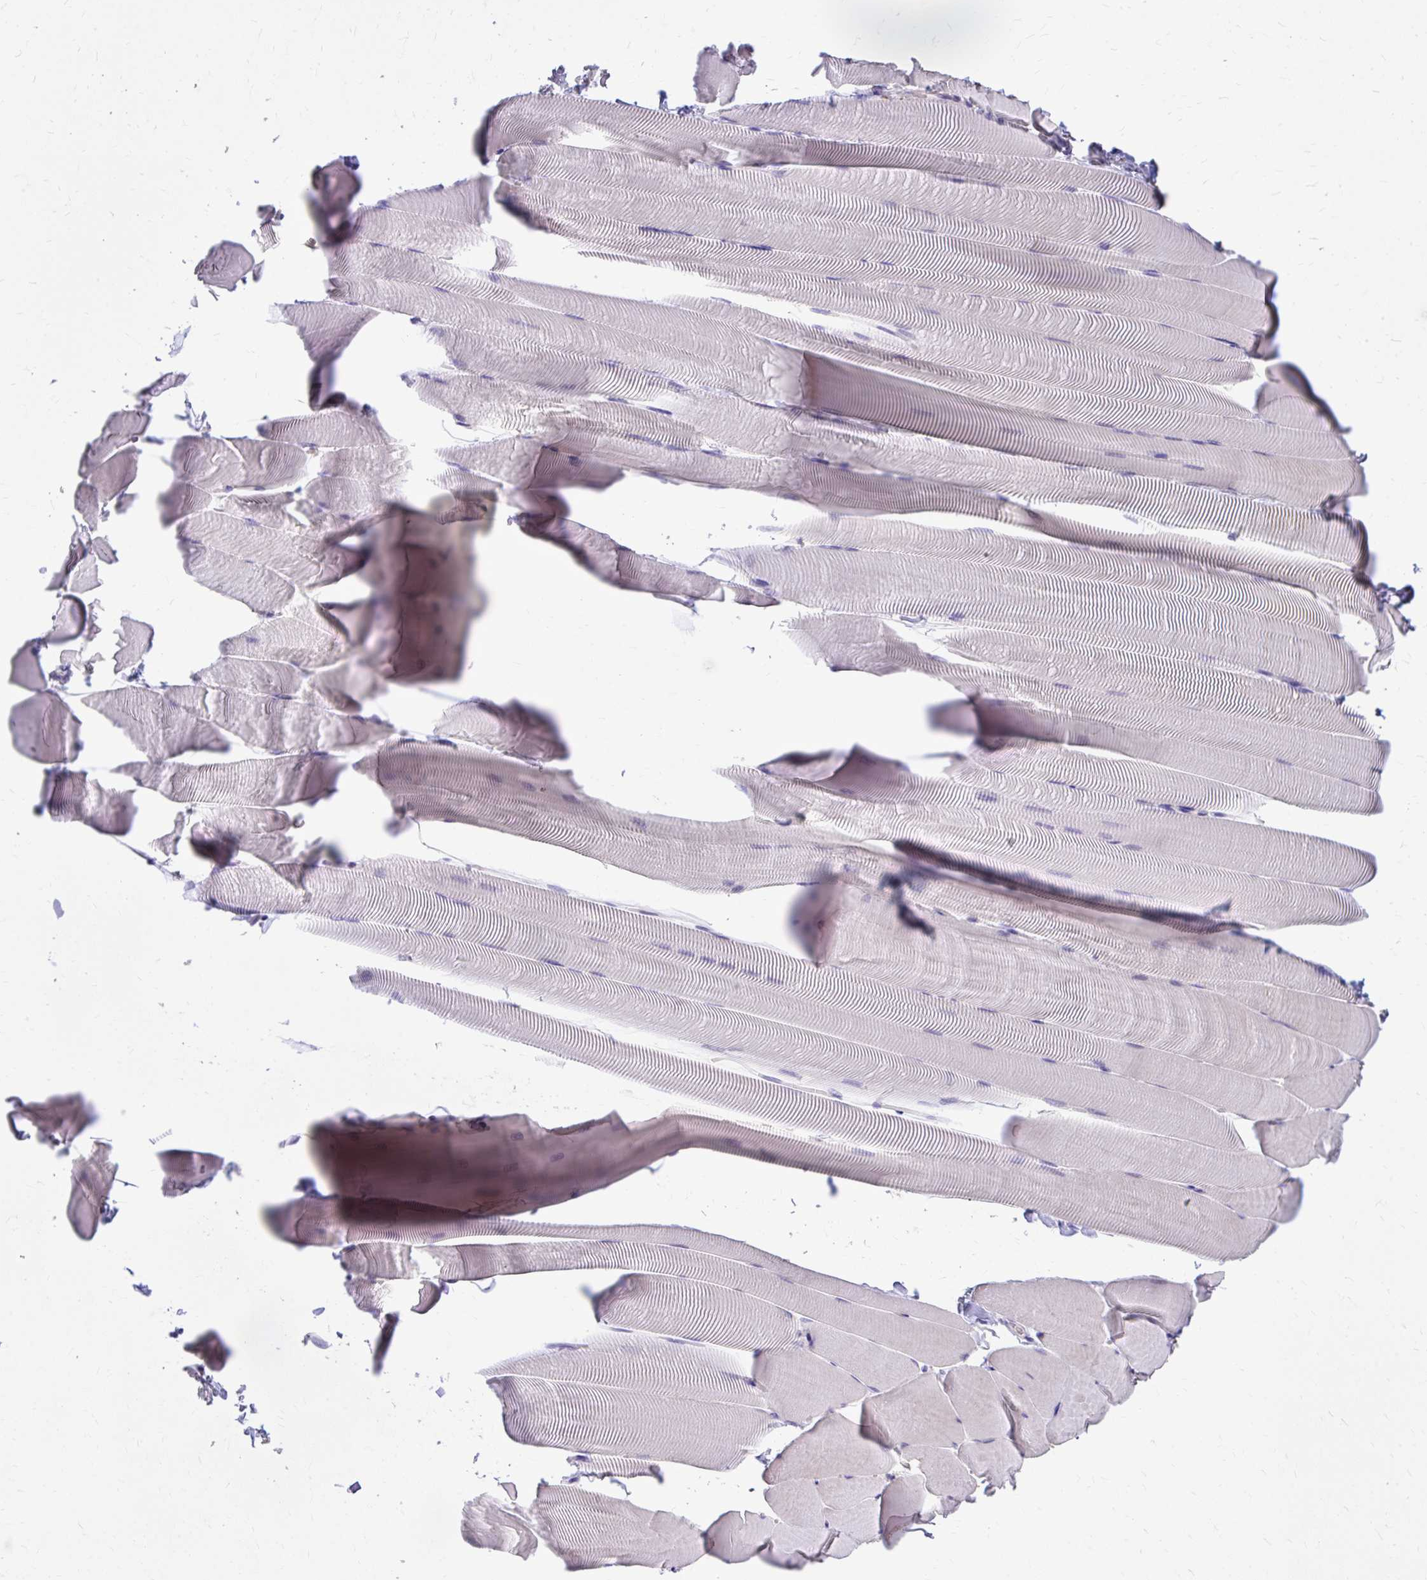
{"staining": {"intensity": "negative", "quantity": "none", "location": "none"}, "tissue": "skeletal muscle", "cell_type": "Myocytes", "image_type": "normal", "snomed": [{"axis": "morphology", "description": "Normal tissue, NOS"}, {"axis": "topography", "description": "Skeletal muscle"}], "caption": "Benign skeletal muscle was stained to show a protein in brown. There is no significant expression in myocytes. (DAB immunohistochemistry, high magnification).", "gene": "EPB41L1", "patient": {"sex": "male", "age": 25}}